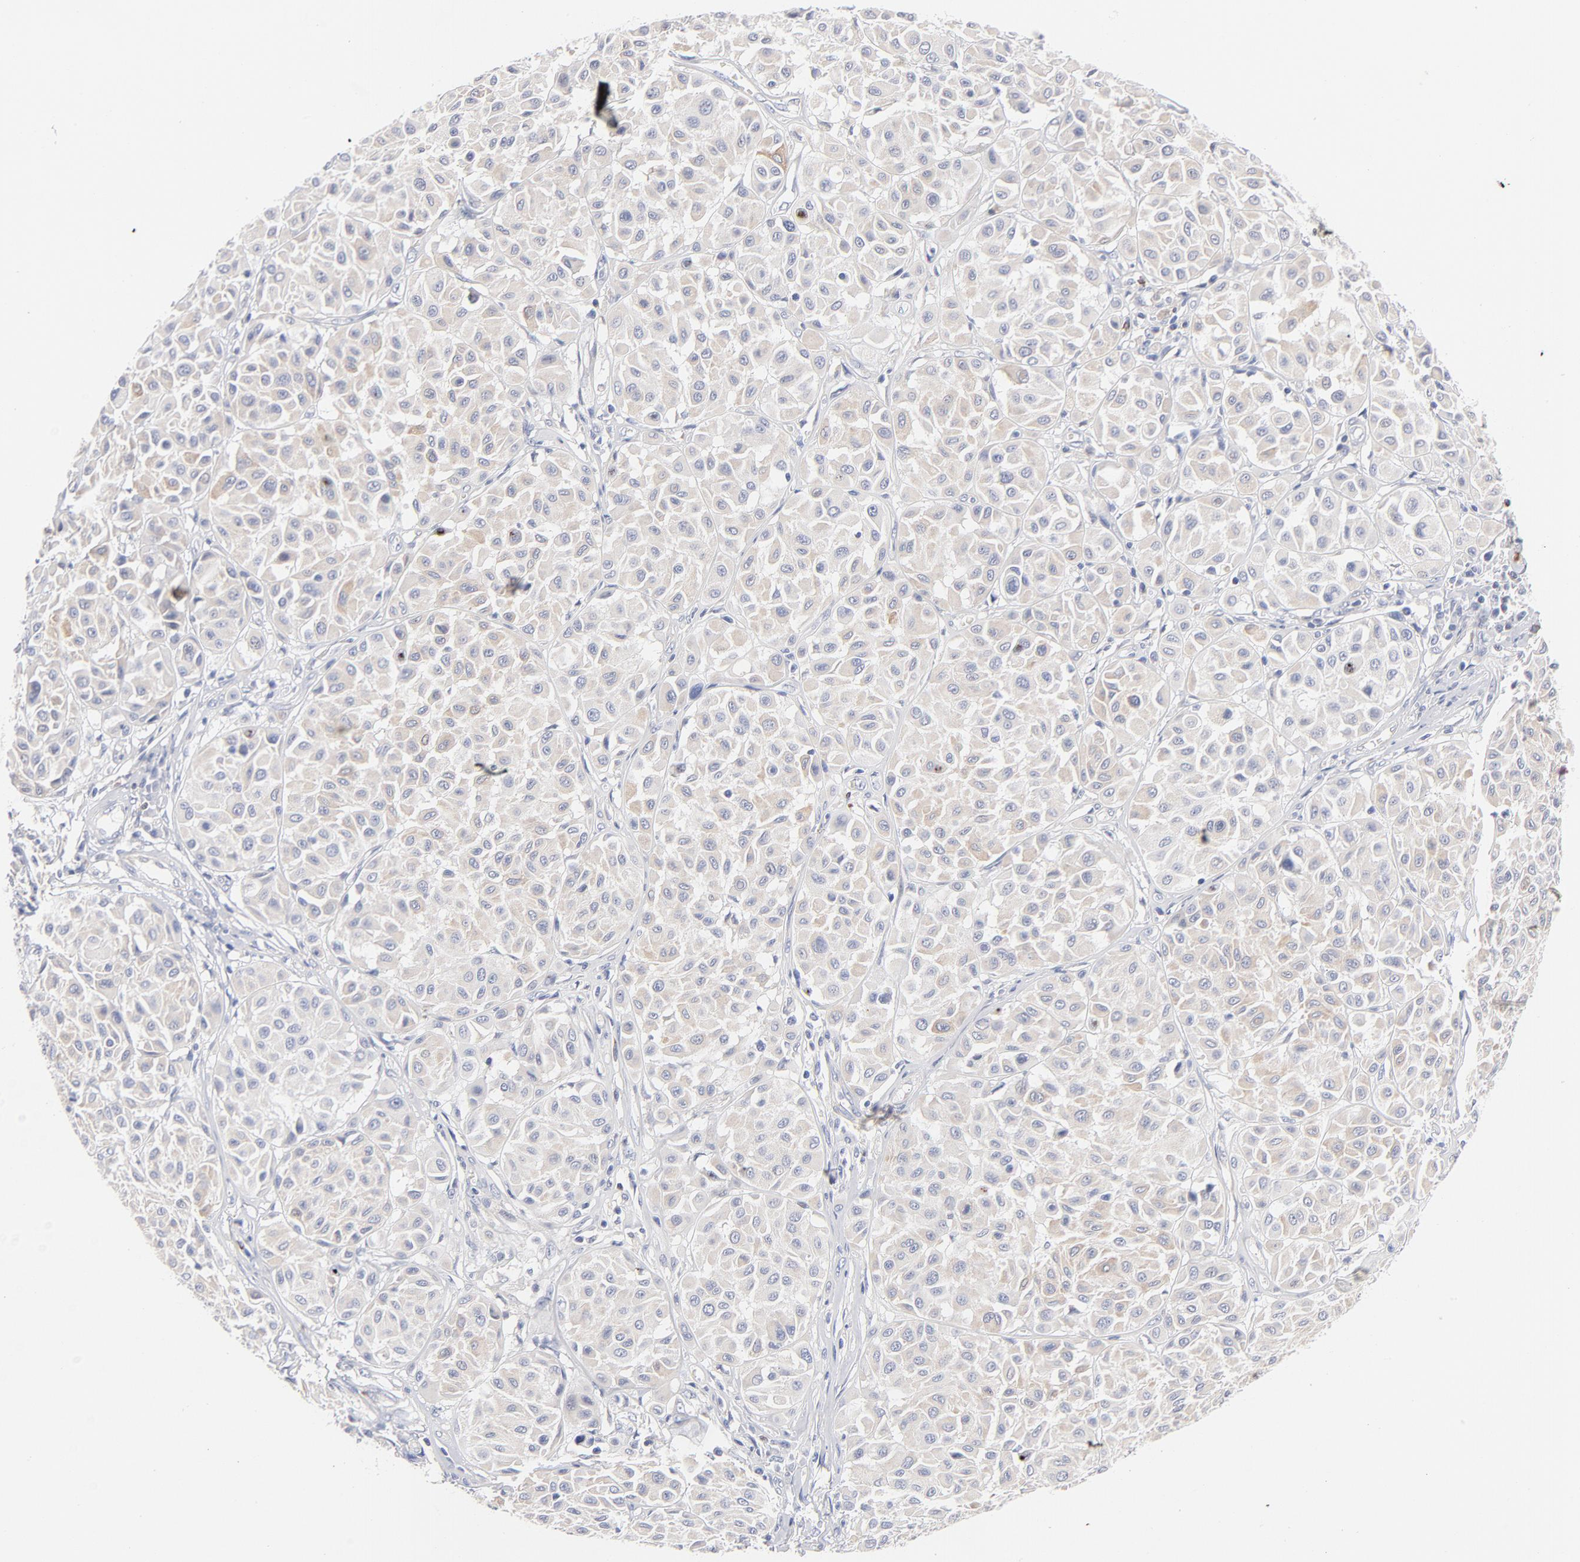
{"staining": {"intensity": "weak", "quantity": "25%-75%", "location": "cytoplasmic/membranous"}, "tissue": "melanoma", "cell_type": "Tumor cells", "image_type": "cancer", "snomed": [{"axis": "morphology", "description": "Malignant melanoma, Metastatic site"}, {"axis": "topography", "description": "Soft tissue"}], "caption": "An image showing weak cytoplasmic/membranous positivity in approximately 25%-75% of tumor cells in malignant melanoma (metastatic site), as visualized by brown immunohistochemical staining.", "gene": "MID1", "patient": {"sex": "male", "age": 41}}